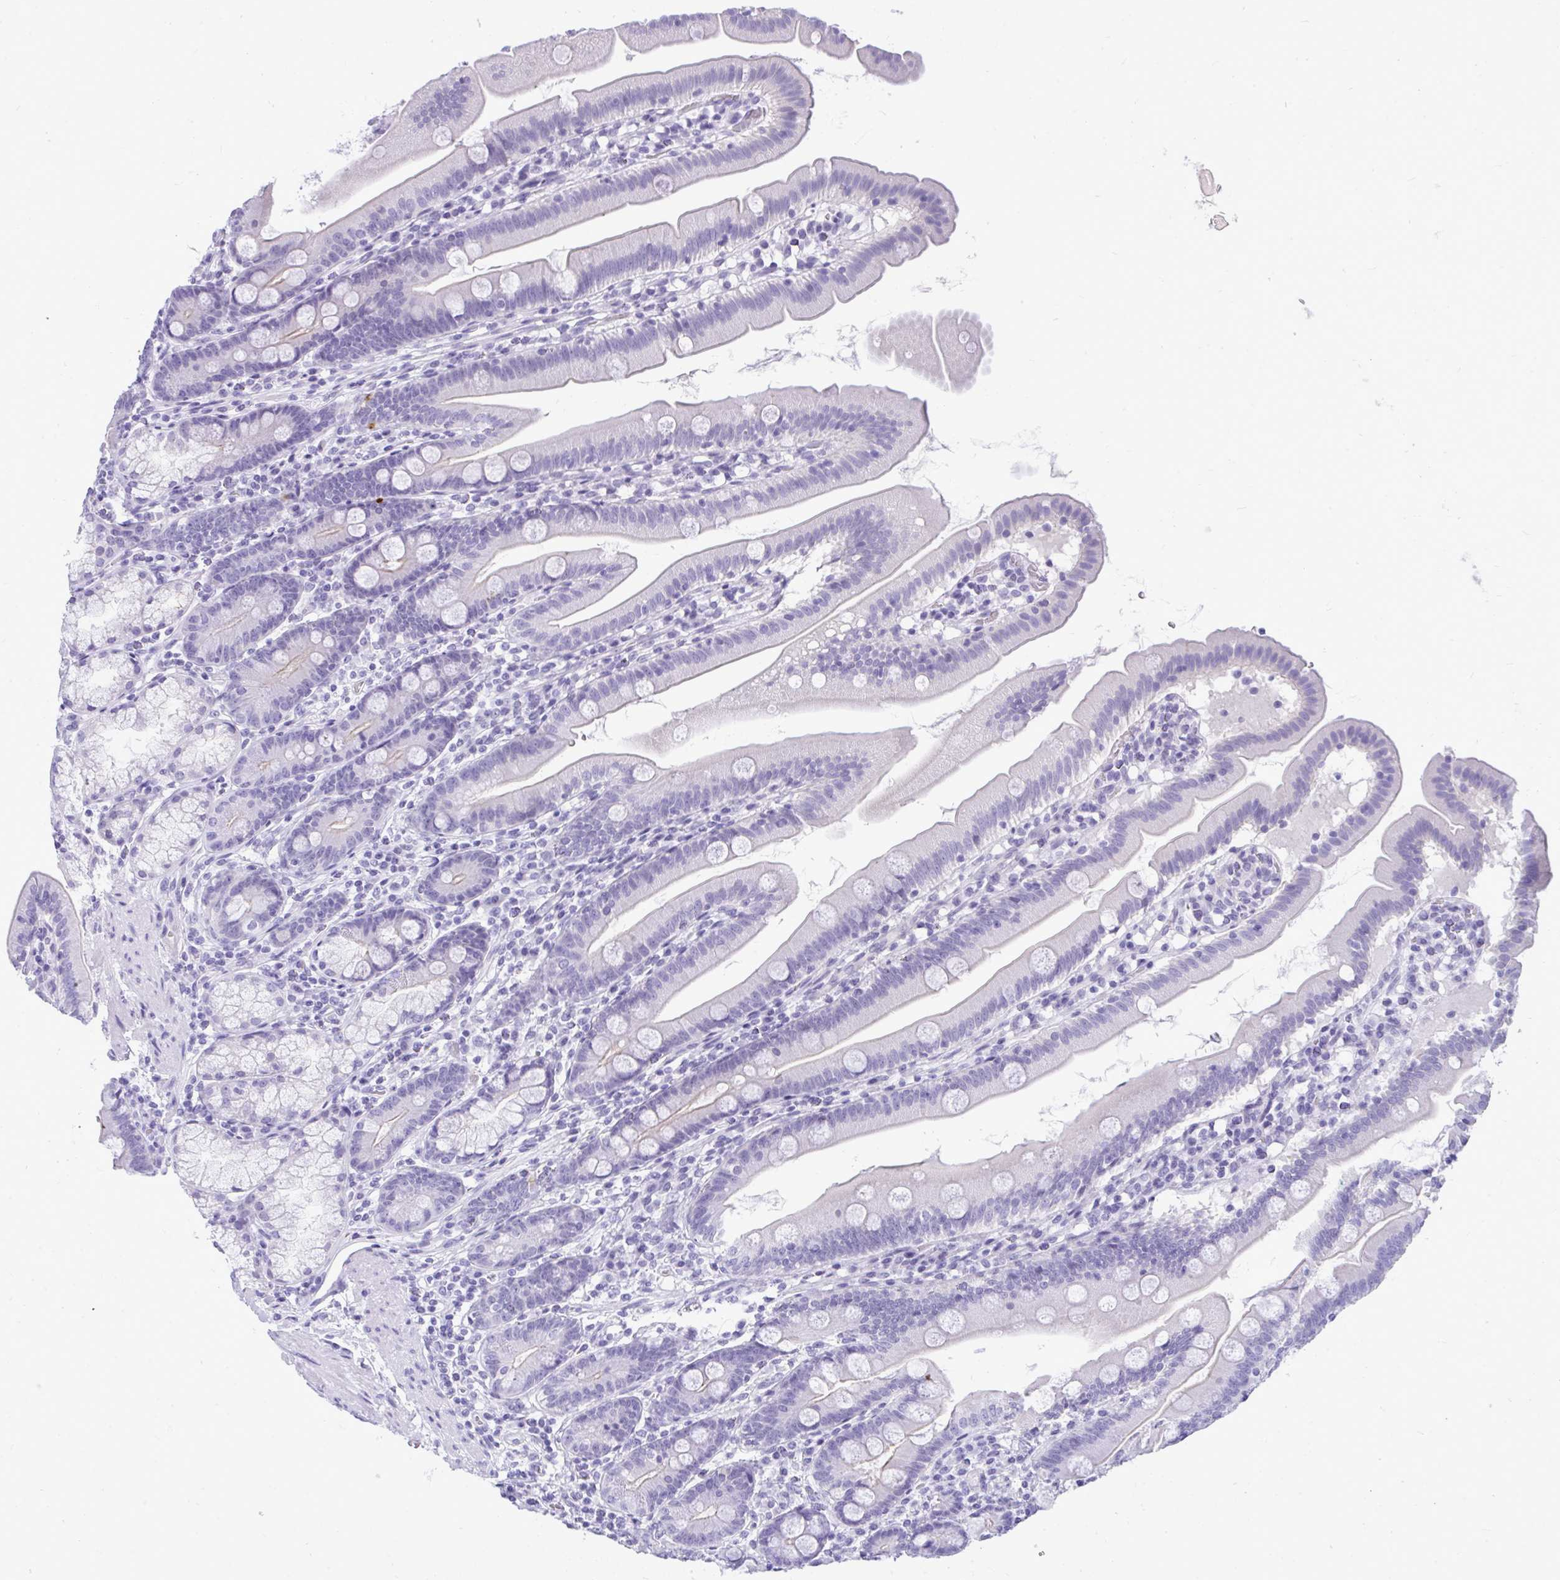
{"staining": {"intensity": "negative", "quantity": "none", "location": "none"}, "tissue": "duodenum", "cell_type": "Glandular cells", "image_type": "normal", "snomed": [{"axis": "morphology", "description": "Normal tissue, NOS"}, {"axis": "topography", "description": "Duodenum"}], "caption": "Immunohistochemistry micrograph of unremarkable human duodenum stained for a protein (brown), which displays no expression in glandular cells. (Stains: DAB IHC with hematoxylin counter stain, Microscopy: brightfield microscopy at high magnification).", "gene": "PRM2", "patient": {"sex": "female", "age": 67}}